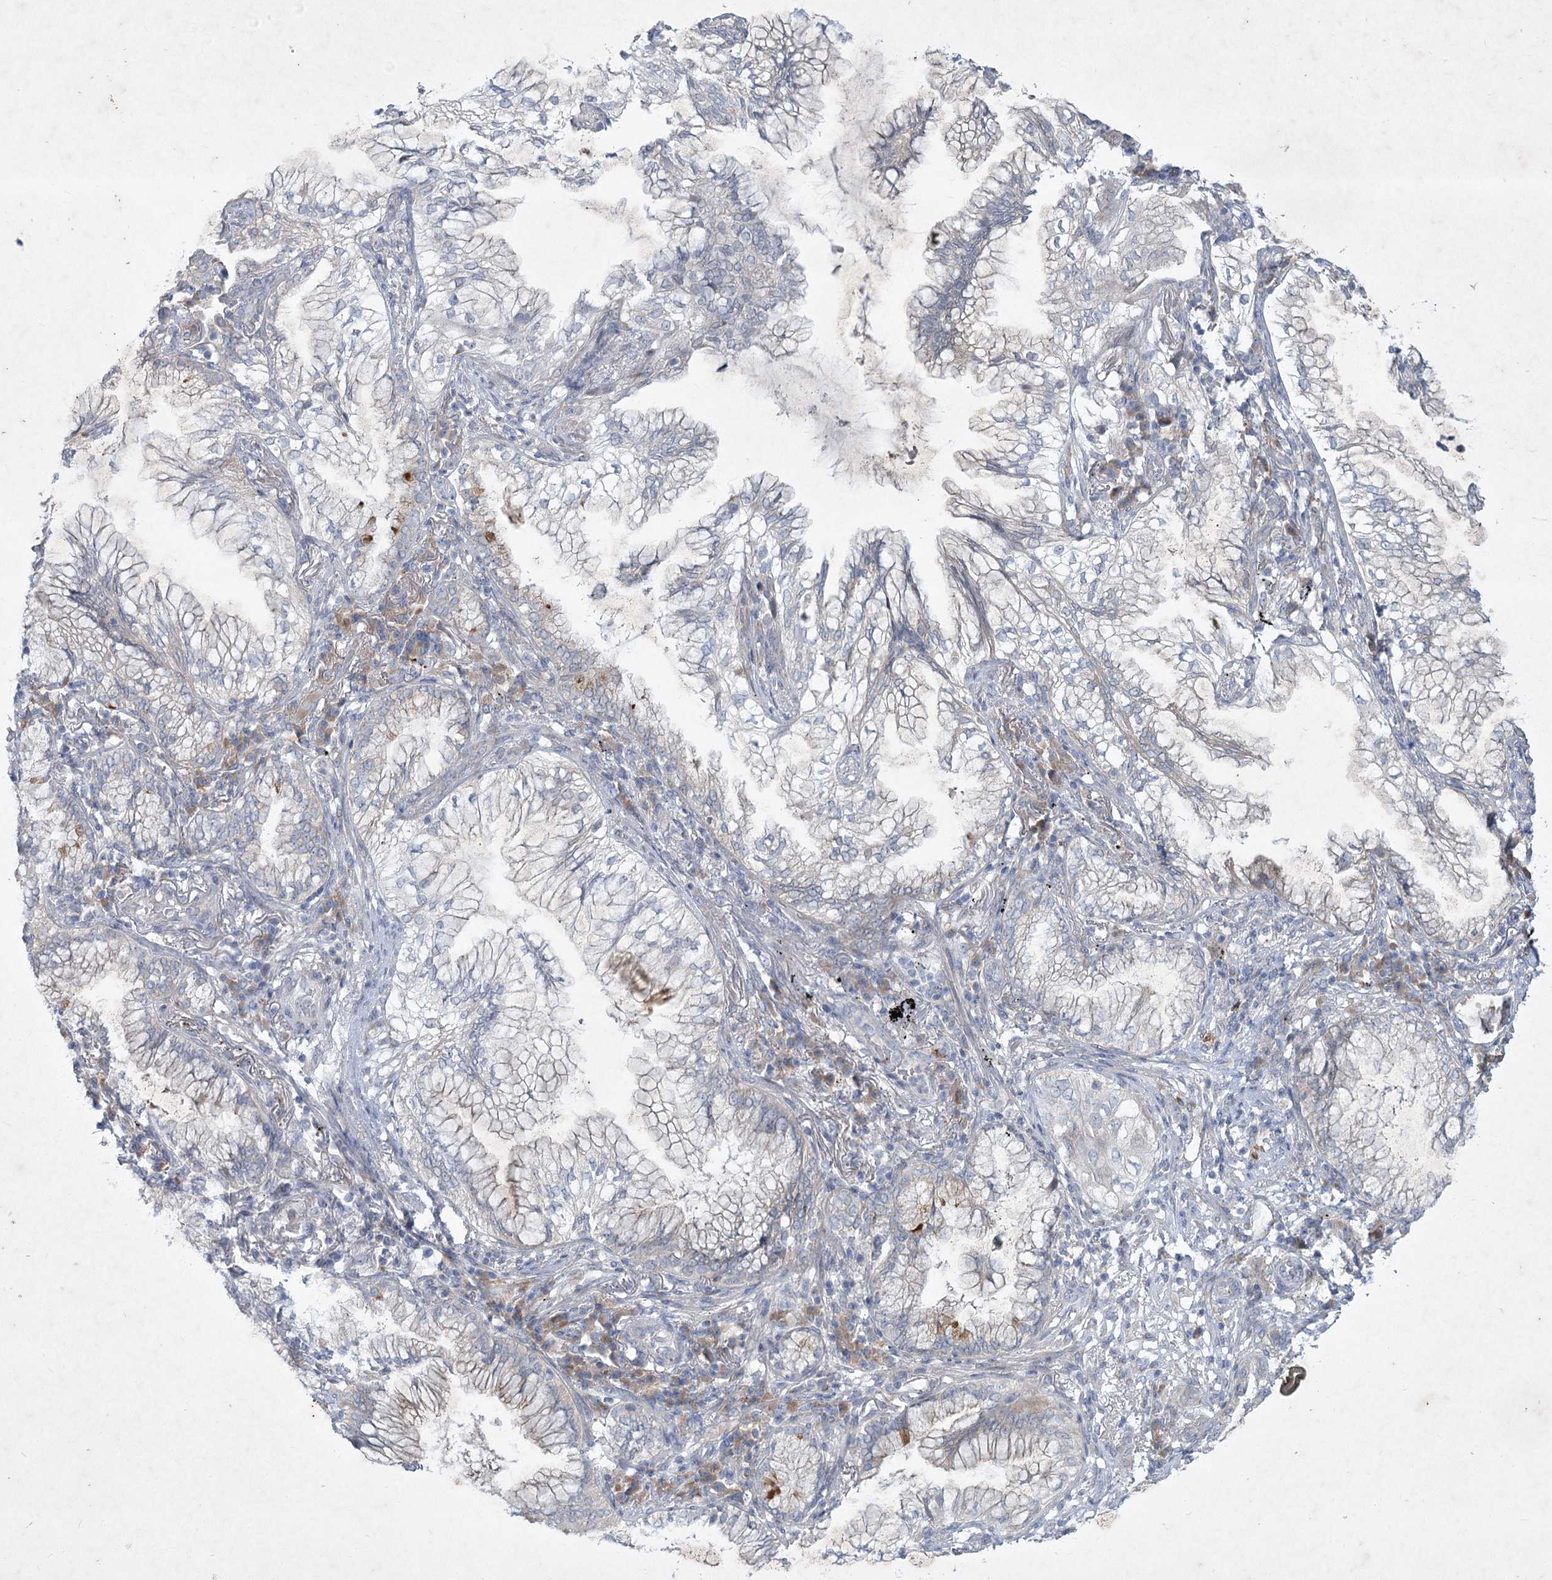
{"staining": {"intensity": "negative", "quantity": "none", "location": "none"}, "tissue": "lung cancer", "cell_type": "Tumor cells", "image_type": "cancer", "snomed": [{"axis": "morphology", "description": "Adenocarcinoma, NOS"}, {"axis": "topography", "description": "Lung"}], "caption": "Human lung cancer (adenocarcinoma) stained for a protein using IHC exhibits no expression in tumor cells.", "gene": "PLA2G12A", "patient": {"sex": "female", "age": 70}}